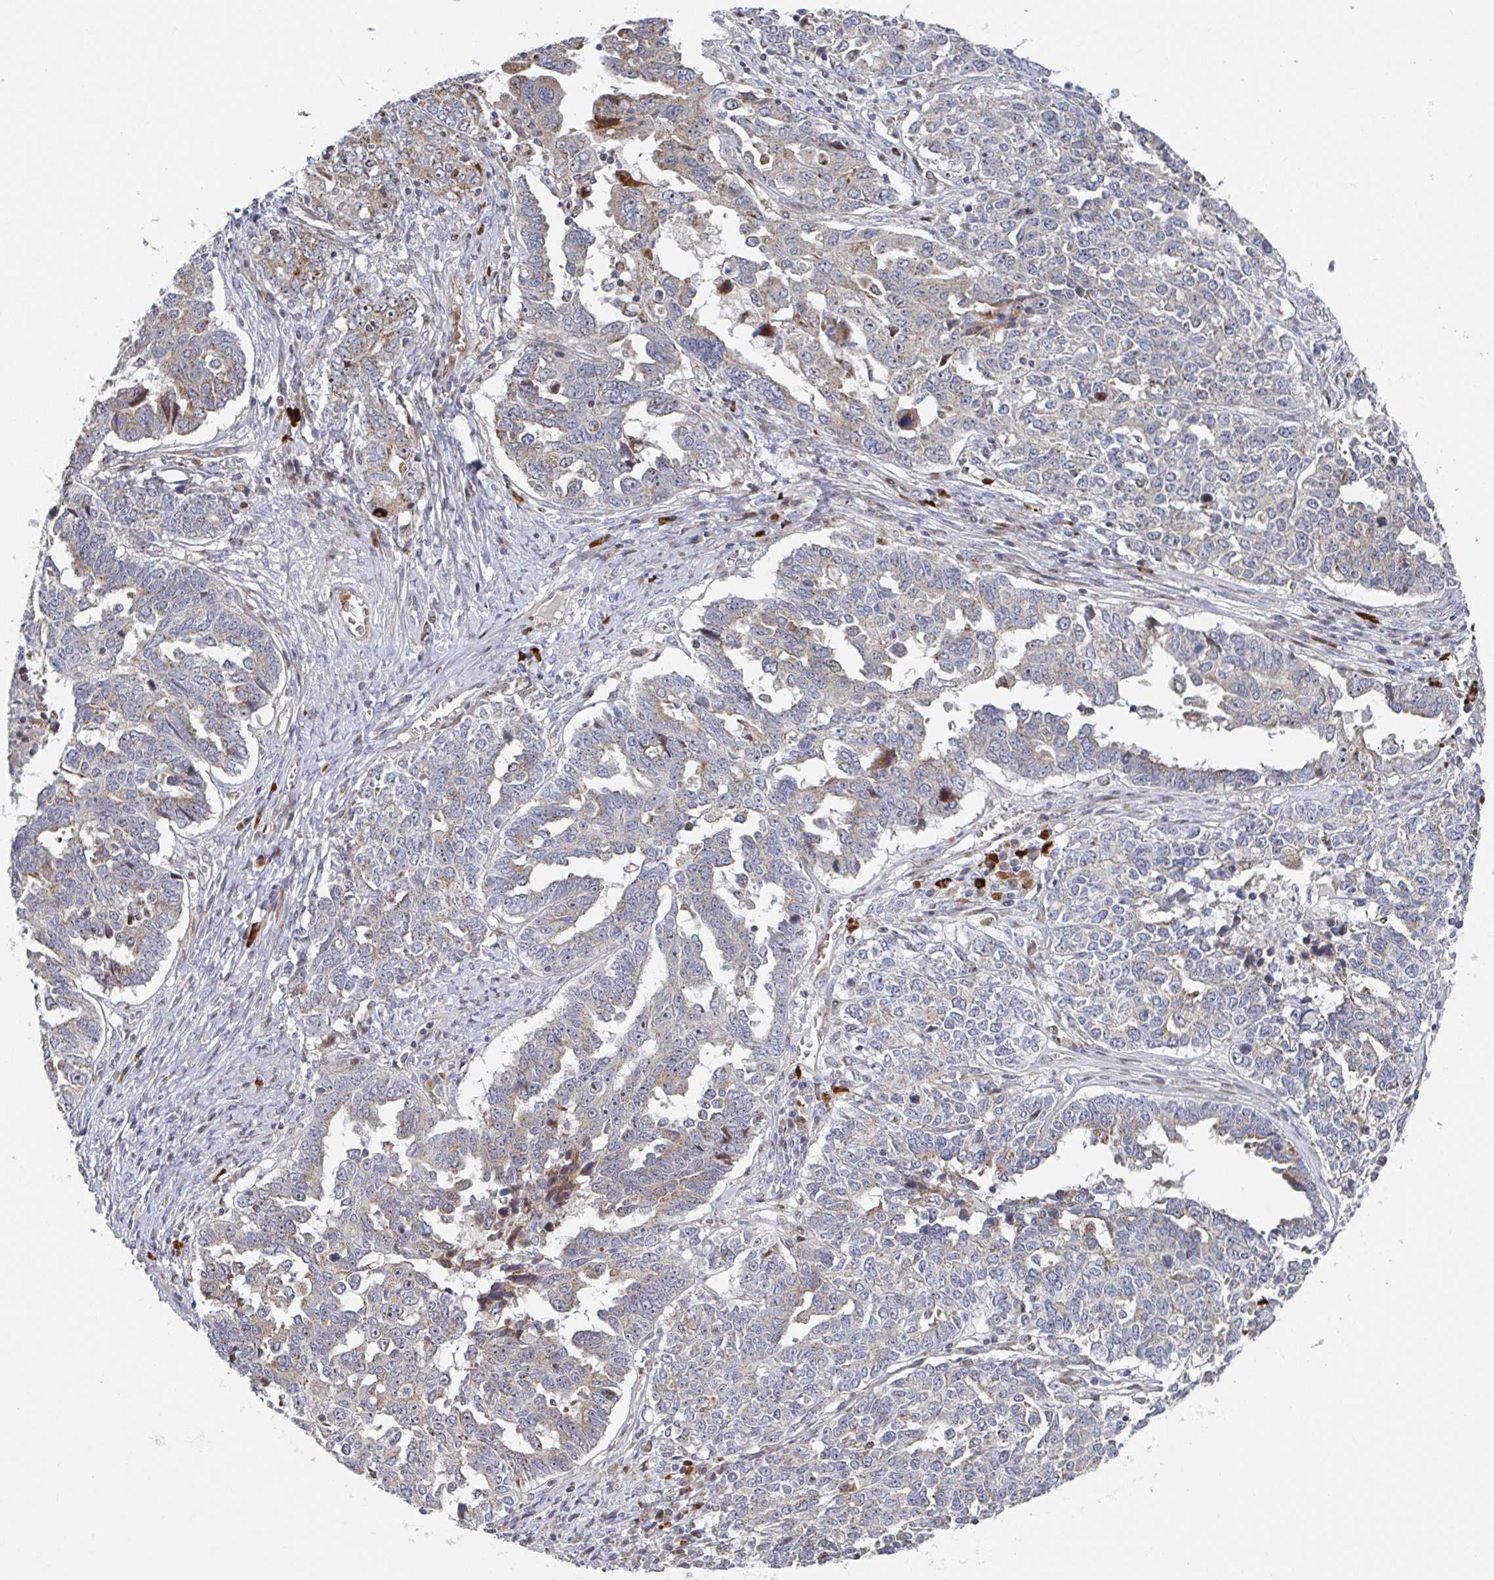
{"staining": {"intensity": "weak", "quantity": "25%-75%", "location": "cytoplasmic/membranous"}, "tissue": "ovarian cancer", "cell_type": "Tumor cells", "image_type": "cancer", "snomed": [{"axis": "morphology", "description": "Carcinoma, endometroid"}, {"axis": "topography", "description": "Ovary"}], "caption": "Immunohistochemical staining of human ovarian endometroid carcinoma demonstrates weak cytoplasmic/membranous protein positivity in about 25%-75% of tumor cells.", "gene": "ZNF644", "patient": {"sex": "female", "age": 62}}